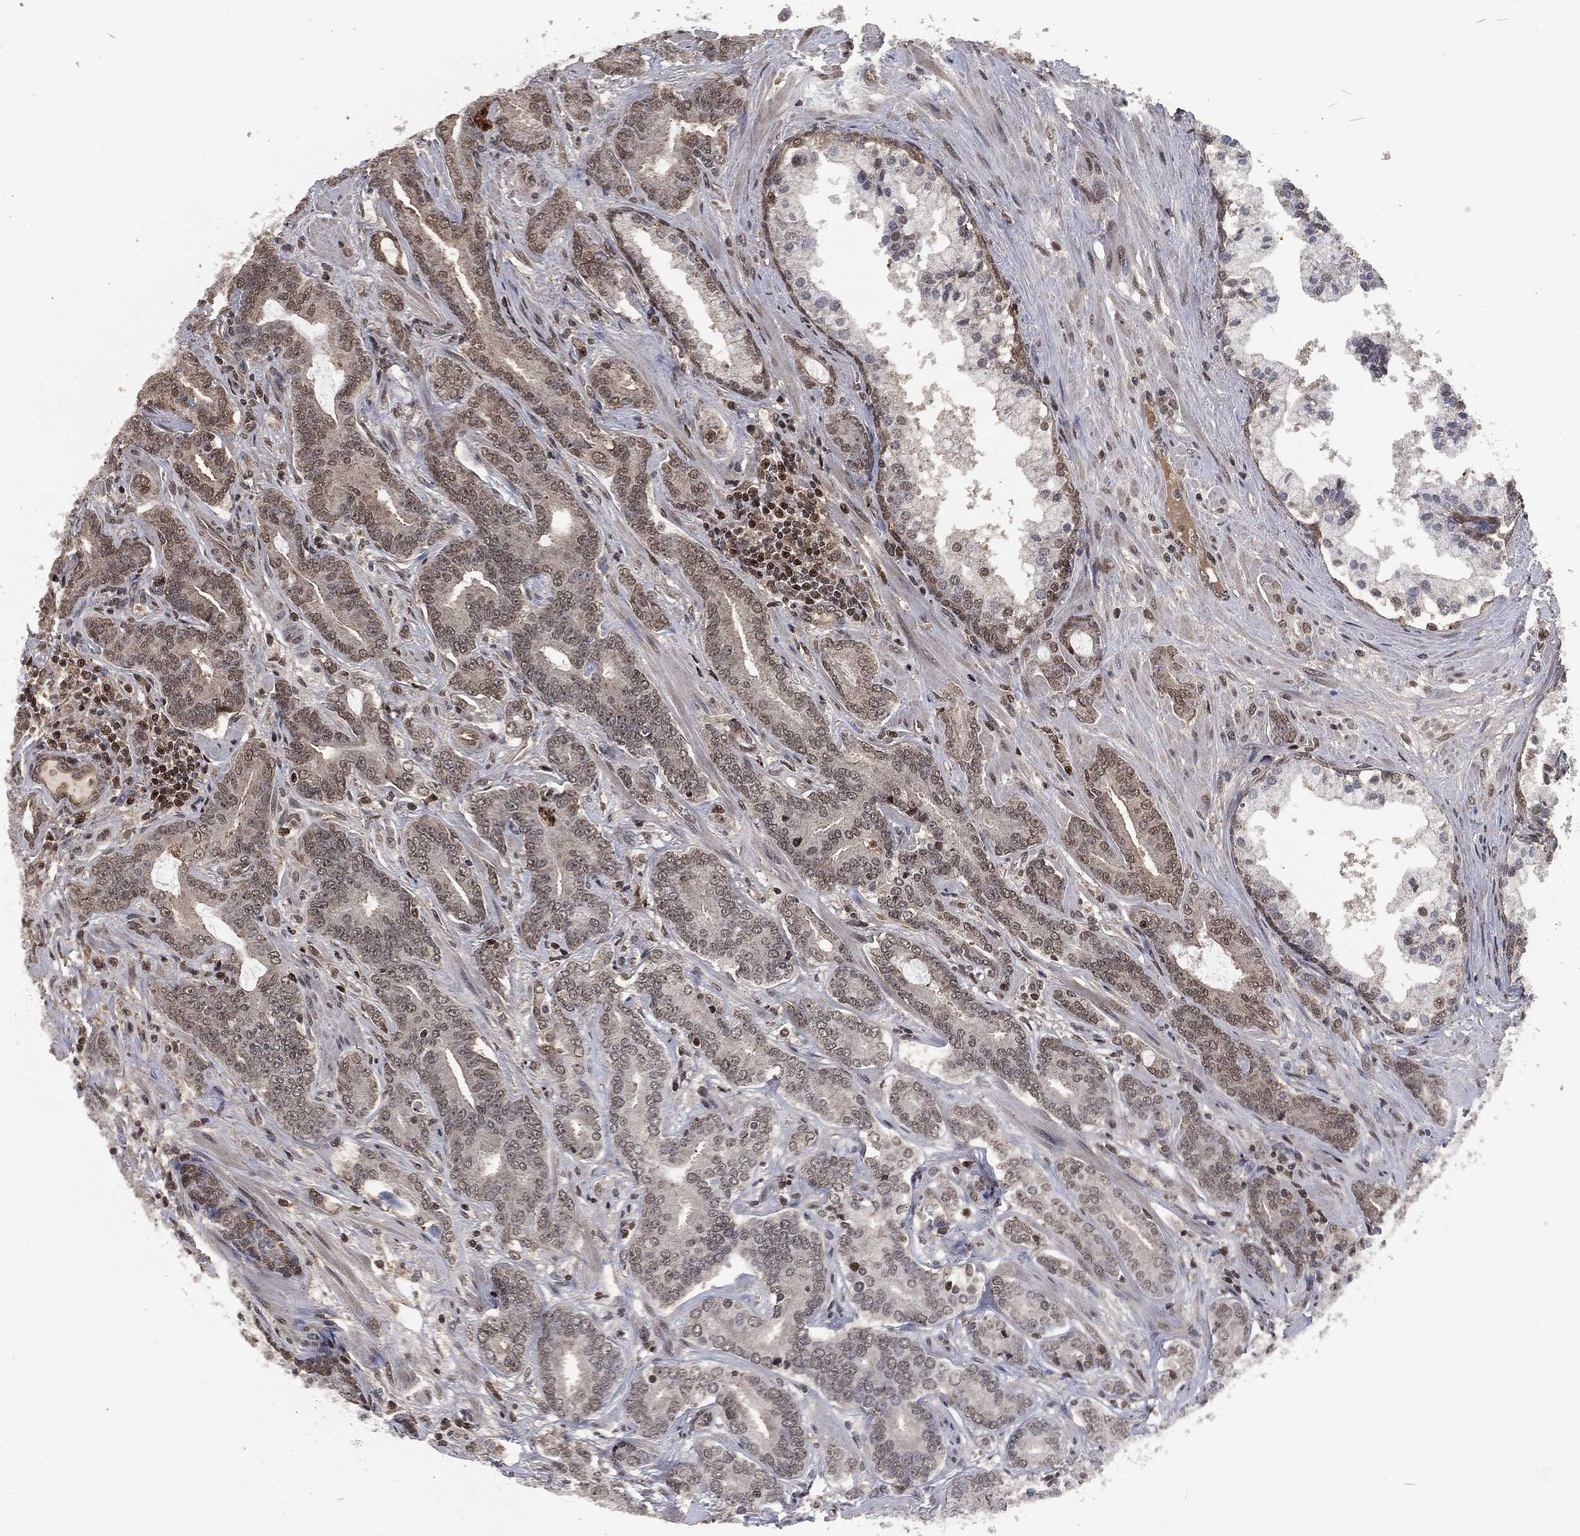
{"staining": {"intensity": "weak", "quantity": "<25%", "location": "nuclear"}, "tissue": "prostate cancer", "cell_type": "Tumor cells", "image_type": "cancer", "snomed": [{"axis": "morphology", "description": "Adenocarcinoma, NOS"}, {"axis": "topography", "description": "Prostate"}], "caption": "An image of prostate cancer stained for a protein reveals no brown staining in tumor cells.", "gene": "SNAI1", "patient": {"sex": "male", "age": 55}}